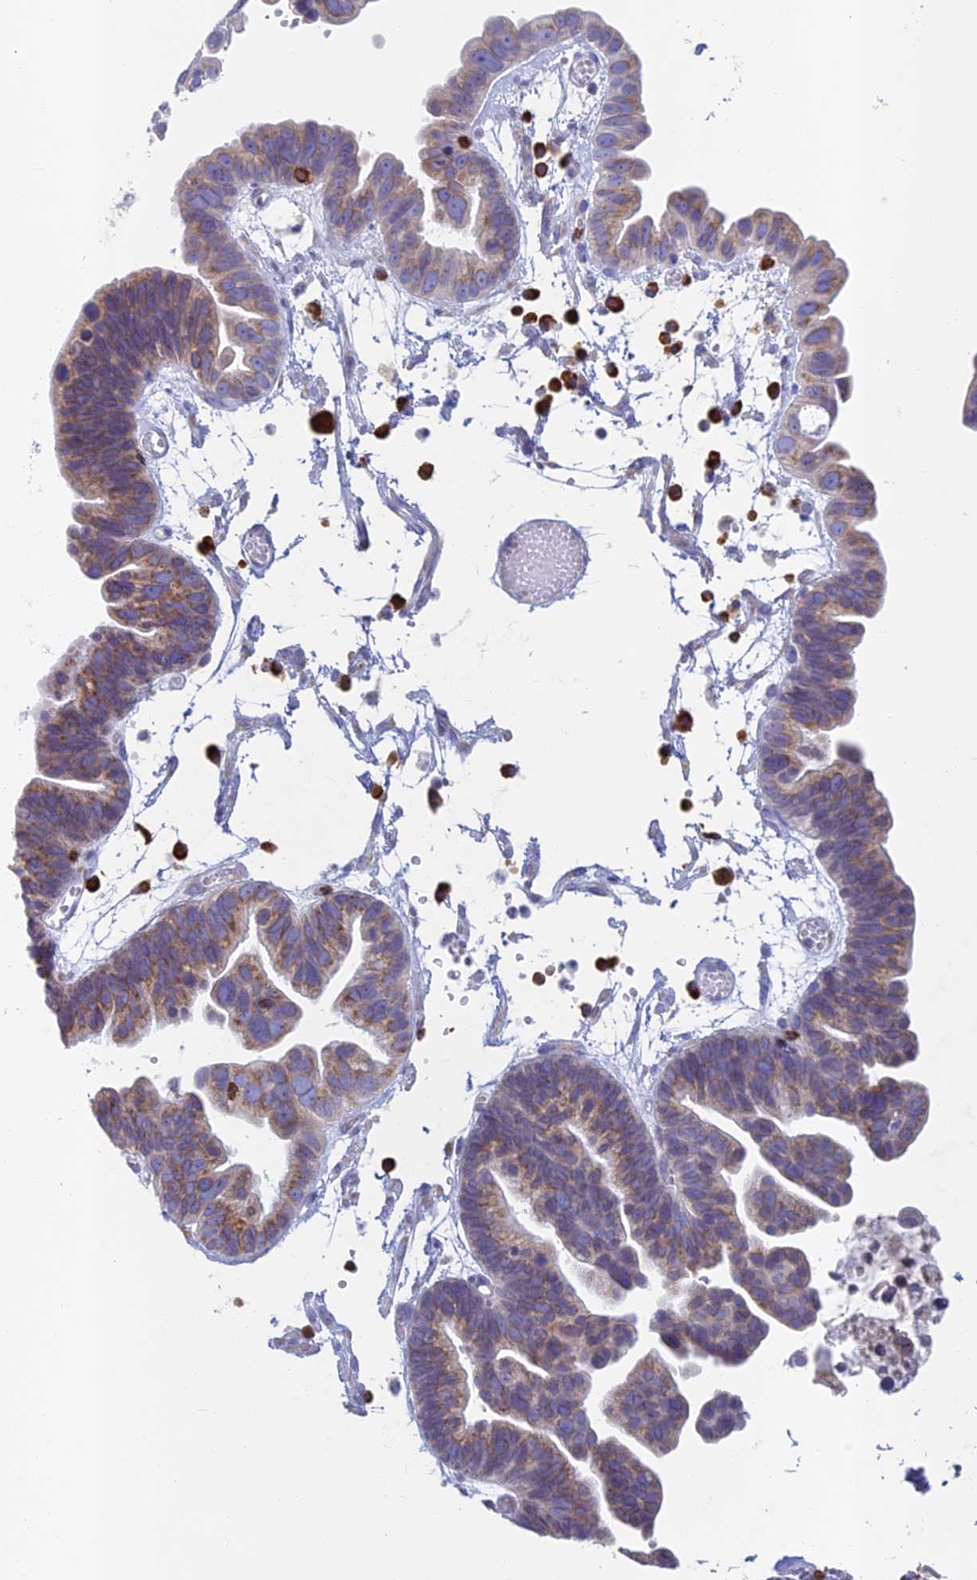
{"staining": {"intensity": "weak", "quantity": ">75%", "location": "cytoplasmic/membranous"}, "tissue": "ovarian cancer", "cell_type": "Tumor cells", "image_type": "cancer", "snomed": [{"axis": "morphology", "description": "Cystadenocarcinoma, serous, NOS"}, {"axis": "topography", "description": "Ovary"}], "caption": "Human ovarian cancer stained with a protein marker shows weak staining in tumor cells.", "gene": "ABI3BP", "patient": {"sex": "female", "age": 56}}